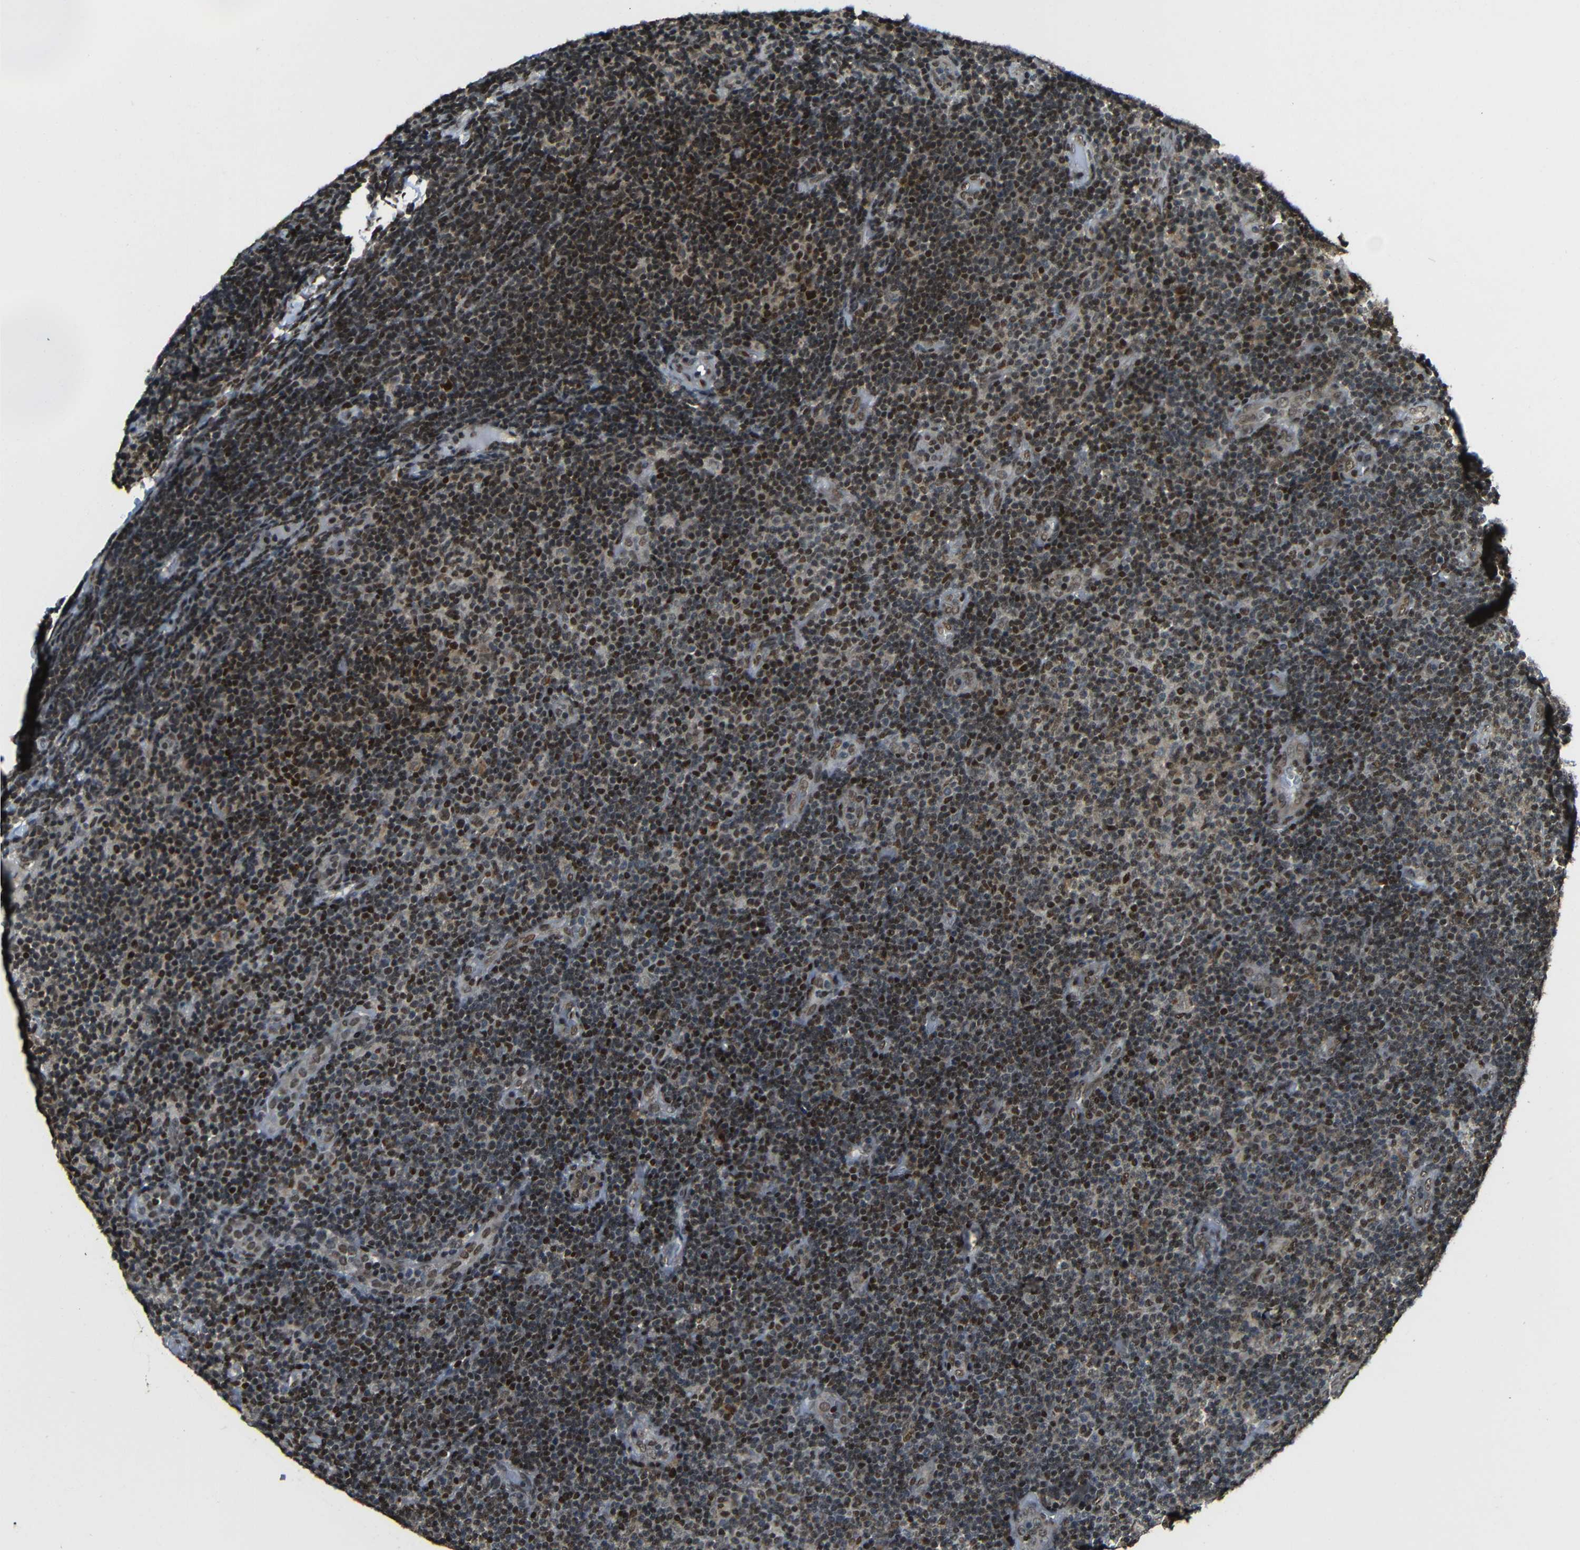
{"staining": {"intensity": "moderate", "quantity": ">75%", "location": "nuclear"}, "tissue": "lymphoma", "cell_type": "Tumor cells", "image_type": "cancer", "snomed": [{"axis": "morphology", "description": "Malignant lymphoma, non-Hodgkin's type, Low grade"}, {"axis": "topography", "description": "Lymph node"}], "caption": "This histopathology image reveals IHC staining of low-grade malignant lymphoma, non-Hodgkin's type, with medium moderate nuclear positivity in approximately >75% of tumor cells.", "gene": "PSIP1", "patient": {"sex": "male", "age": 83}}